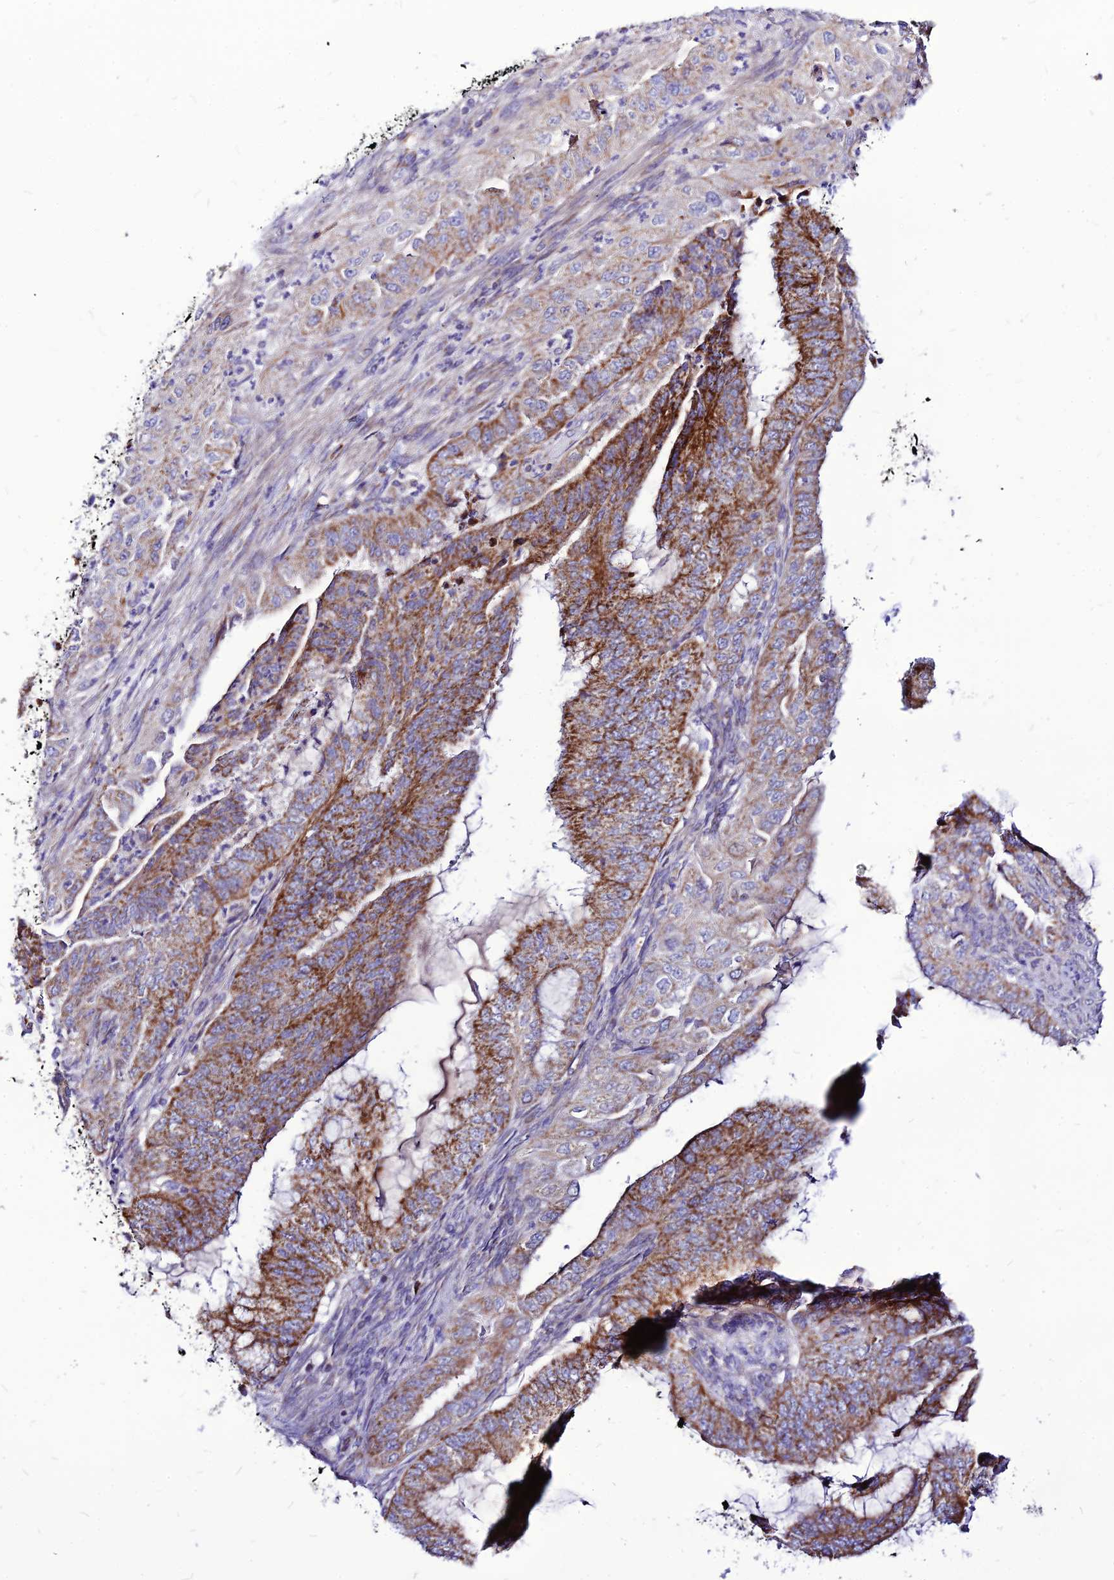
{"staining": {"intensity": "strong", "quantity": ">75%", "location": "cytoplasmic/membranous"}, "tissue": "endometrial cancer", "cell_type": "Tumor cells", "image_type": "cancer", "snomed": [{"axis": "morphology", "description": "Adenocarcinoma, NOS"}, {"axis": "topography", "description": "Endometrium"}], "caption": "Tumor cells exhibit high levels of strong cytoplasmic/membranous staining in approximately >75% of cells in adenocarcinoma (endometrial).", "gene": "ECI1", "patient": {"sex": "female", "age": 51}}